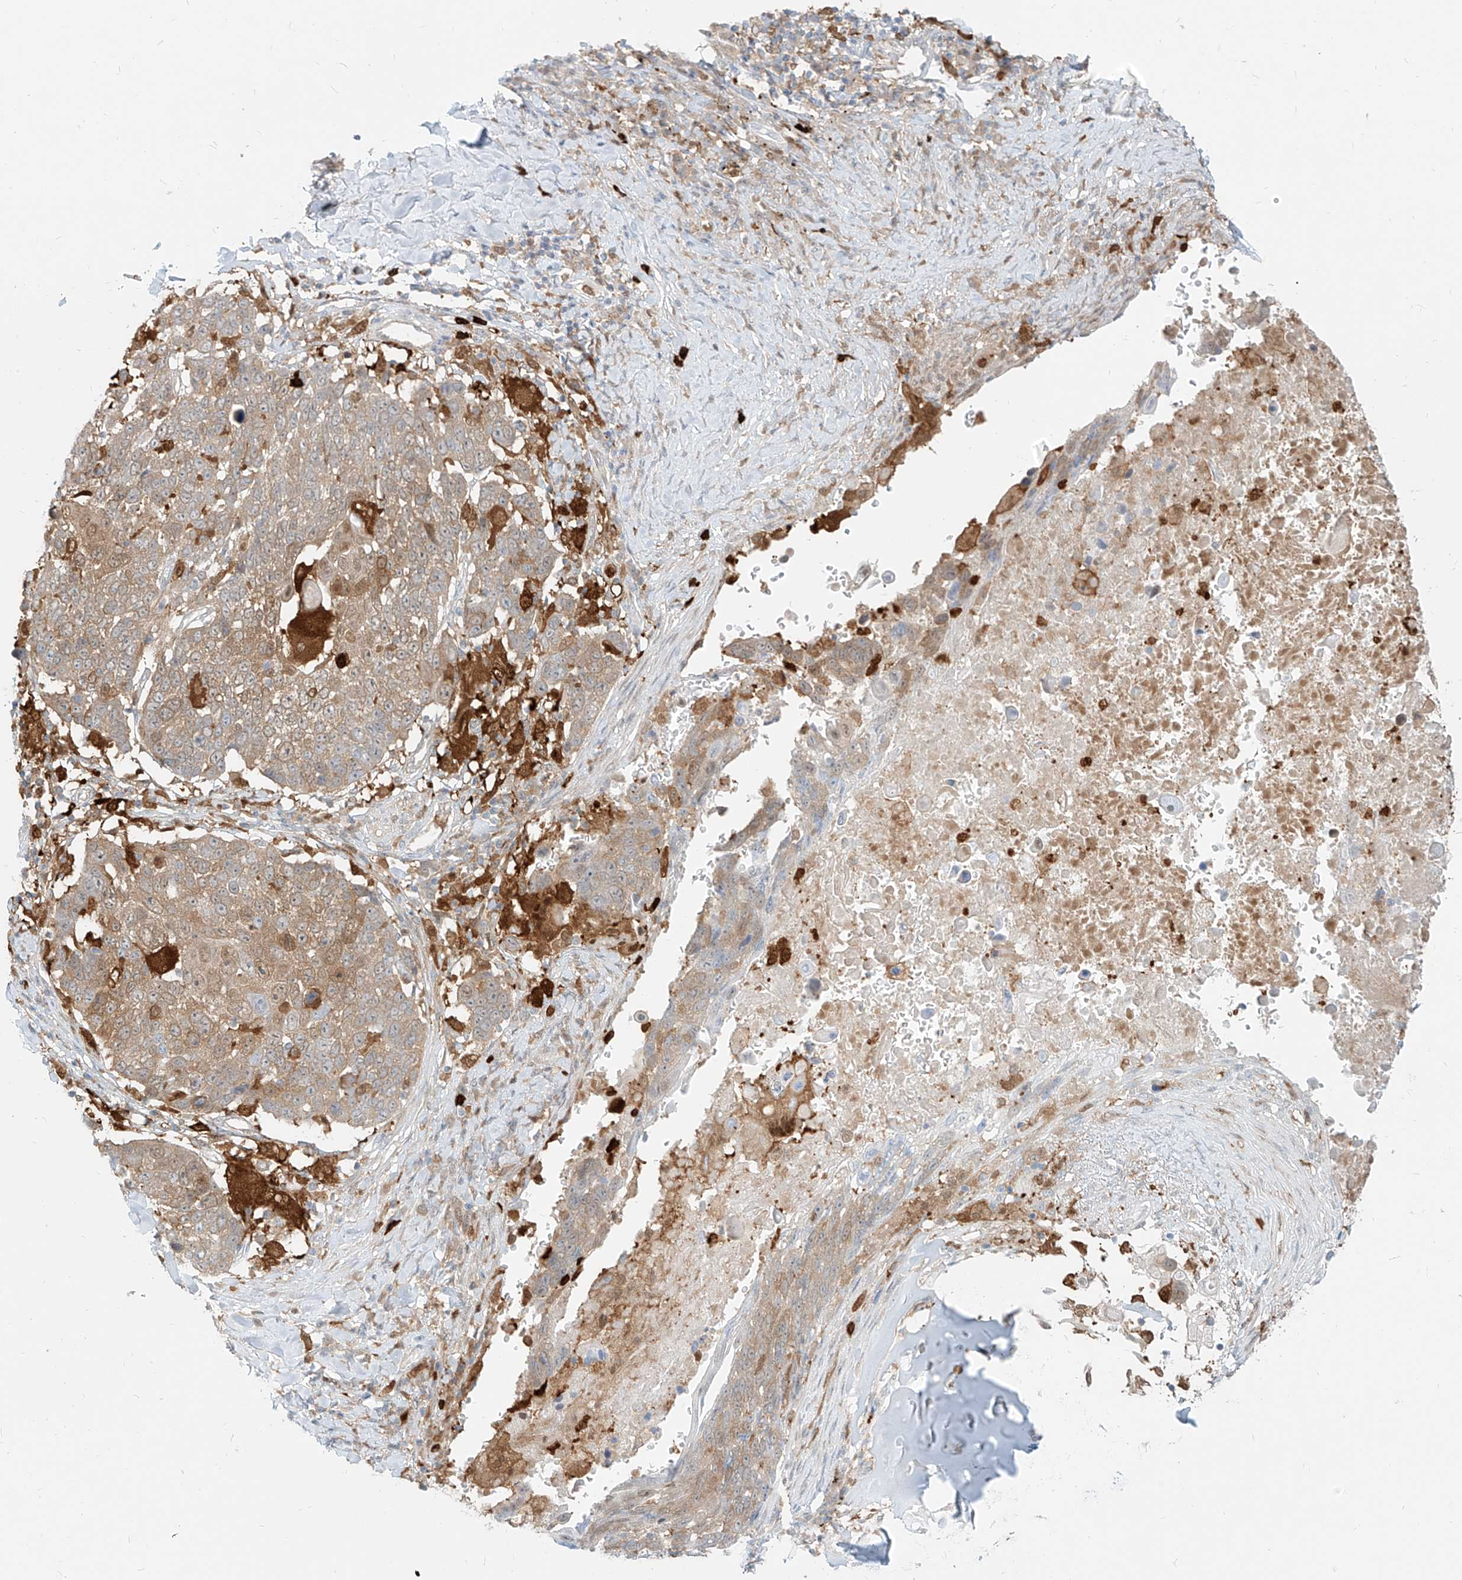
{"staining": {"intensity": "weak", "quantity": "25%-75%", "location": "cytoplasmic/membranous"}, "tissue": "lung cancer", "cell_type": "Tumor cells", "image_type": "cancer", "snomed": [{"axis": "morphology", "description": "Squamous cell carcinoma, NOS"}, {"axis": "topography", "description": "Lung"}], "caption": "Lung cancer (squamous cell carcinoma) stained with DAB (3,3'-diaminobenzidine) IHC demonstrates low levels of weak cytoplasmic/membranous staining in about 25%-75% of tumor cells. The staining was performed using DAB (3,3'-diaminobenzidine), with brown indicating positive protein expression. Nuclei are stained blue with hematoxylin.", "gene": "PGD", "patient": {"sex": "male", "age": 66}}